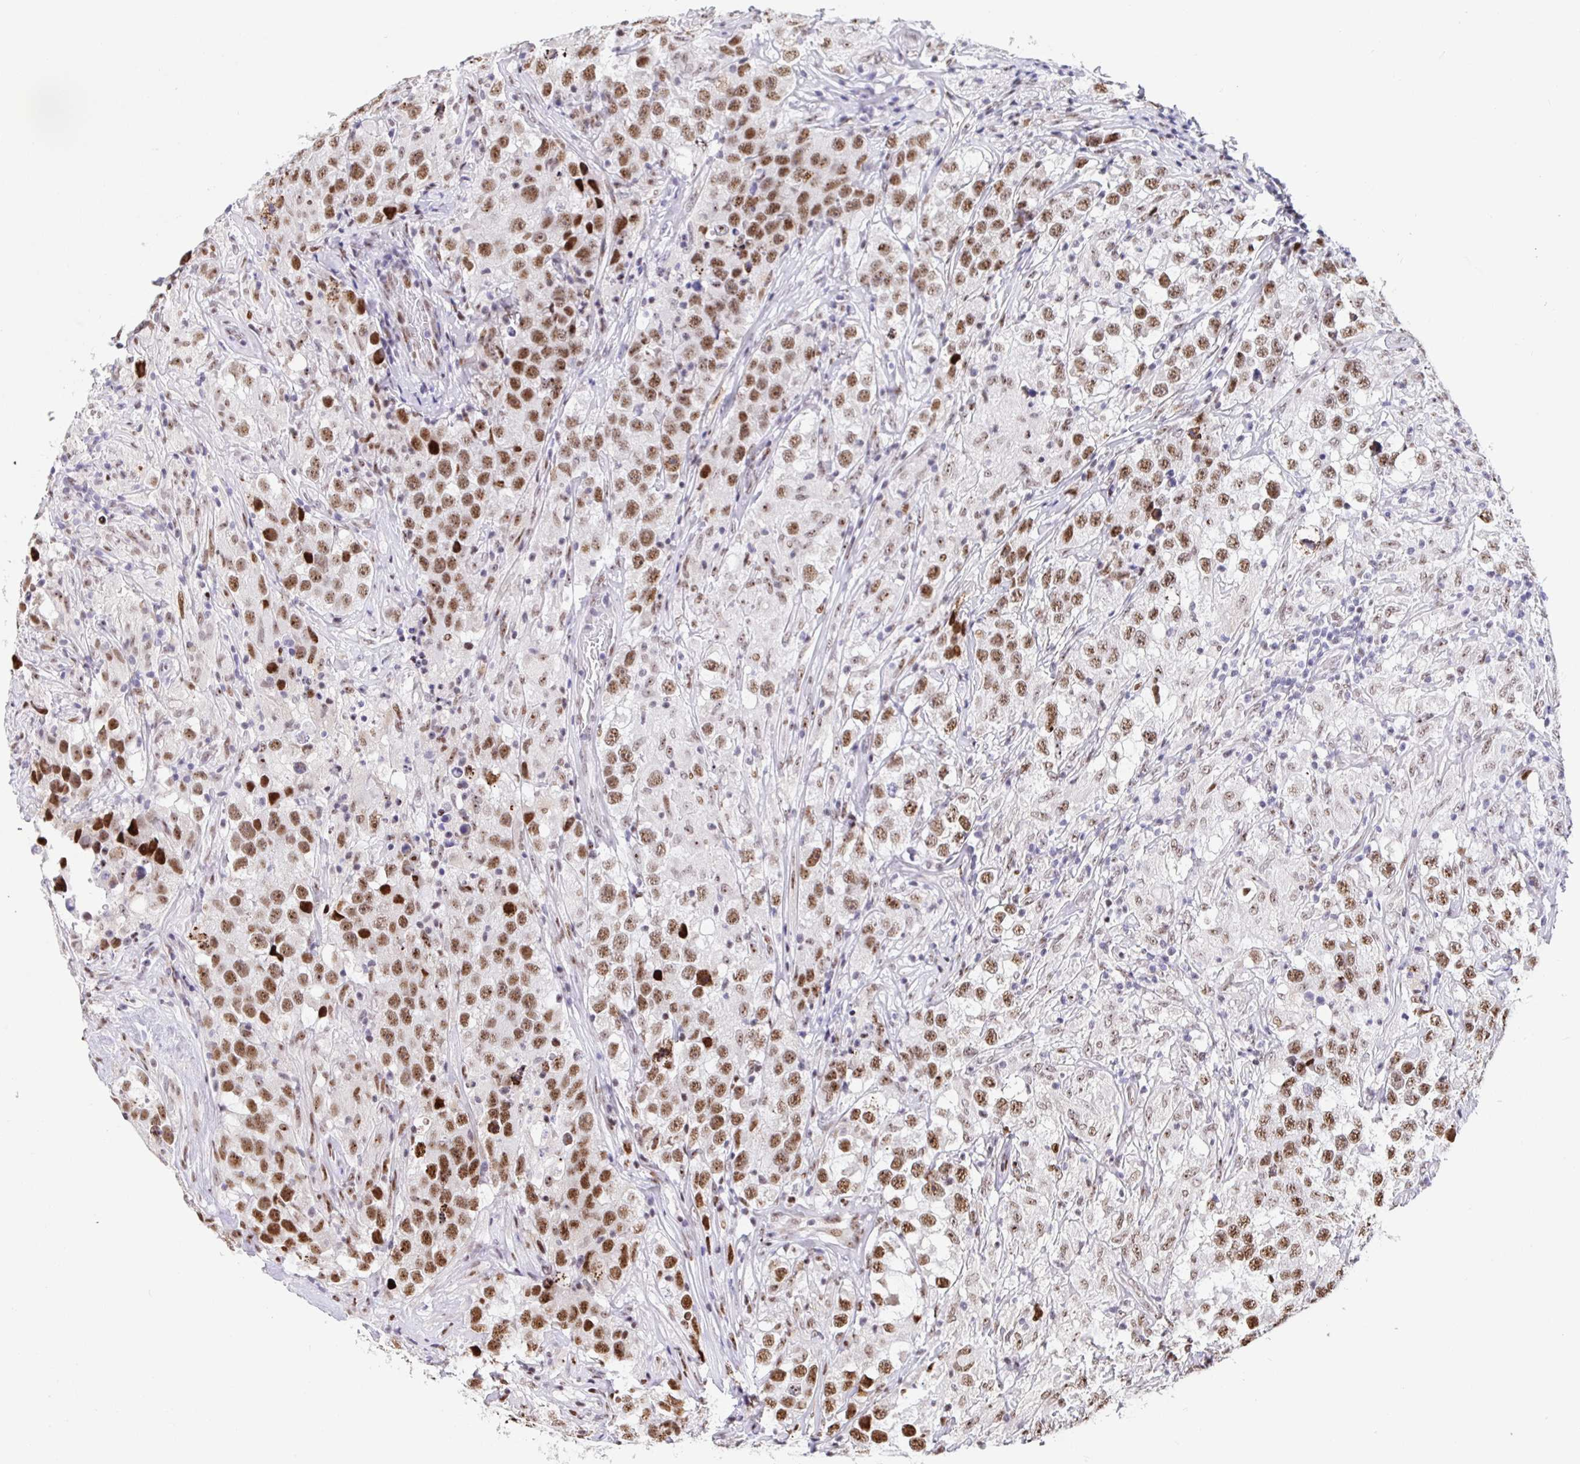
{"staining": {"intensity": "moderate", "quantity": ">75%", "location": "nuclear"}, "tissue": "testis cancer", "cell_type": "Tumor cells", "image_type": "cancer", "snomed": [{"axis": "morphology", "description": "Seminoma, NOS"}, {"axis": "topography", "description": "Testis"}], "caption": "Immunohistochemistry (DAB (3,3'-diaminobenzidine)) staining of seminoma (testis) demonstrates moderate nuclear protein staining in about >75% of tumor cells. Using DAB (3,3'-diaminobenzidine) (brown) and hematoxylin (blue) stains, captured at high magnification using brightfield microscopy.", "gene": "SETD5", "patient": {"sex": "male", "age": 46}}